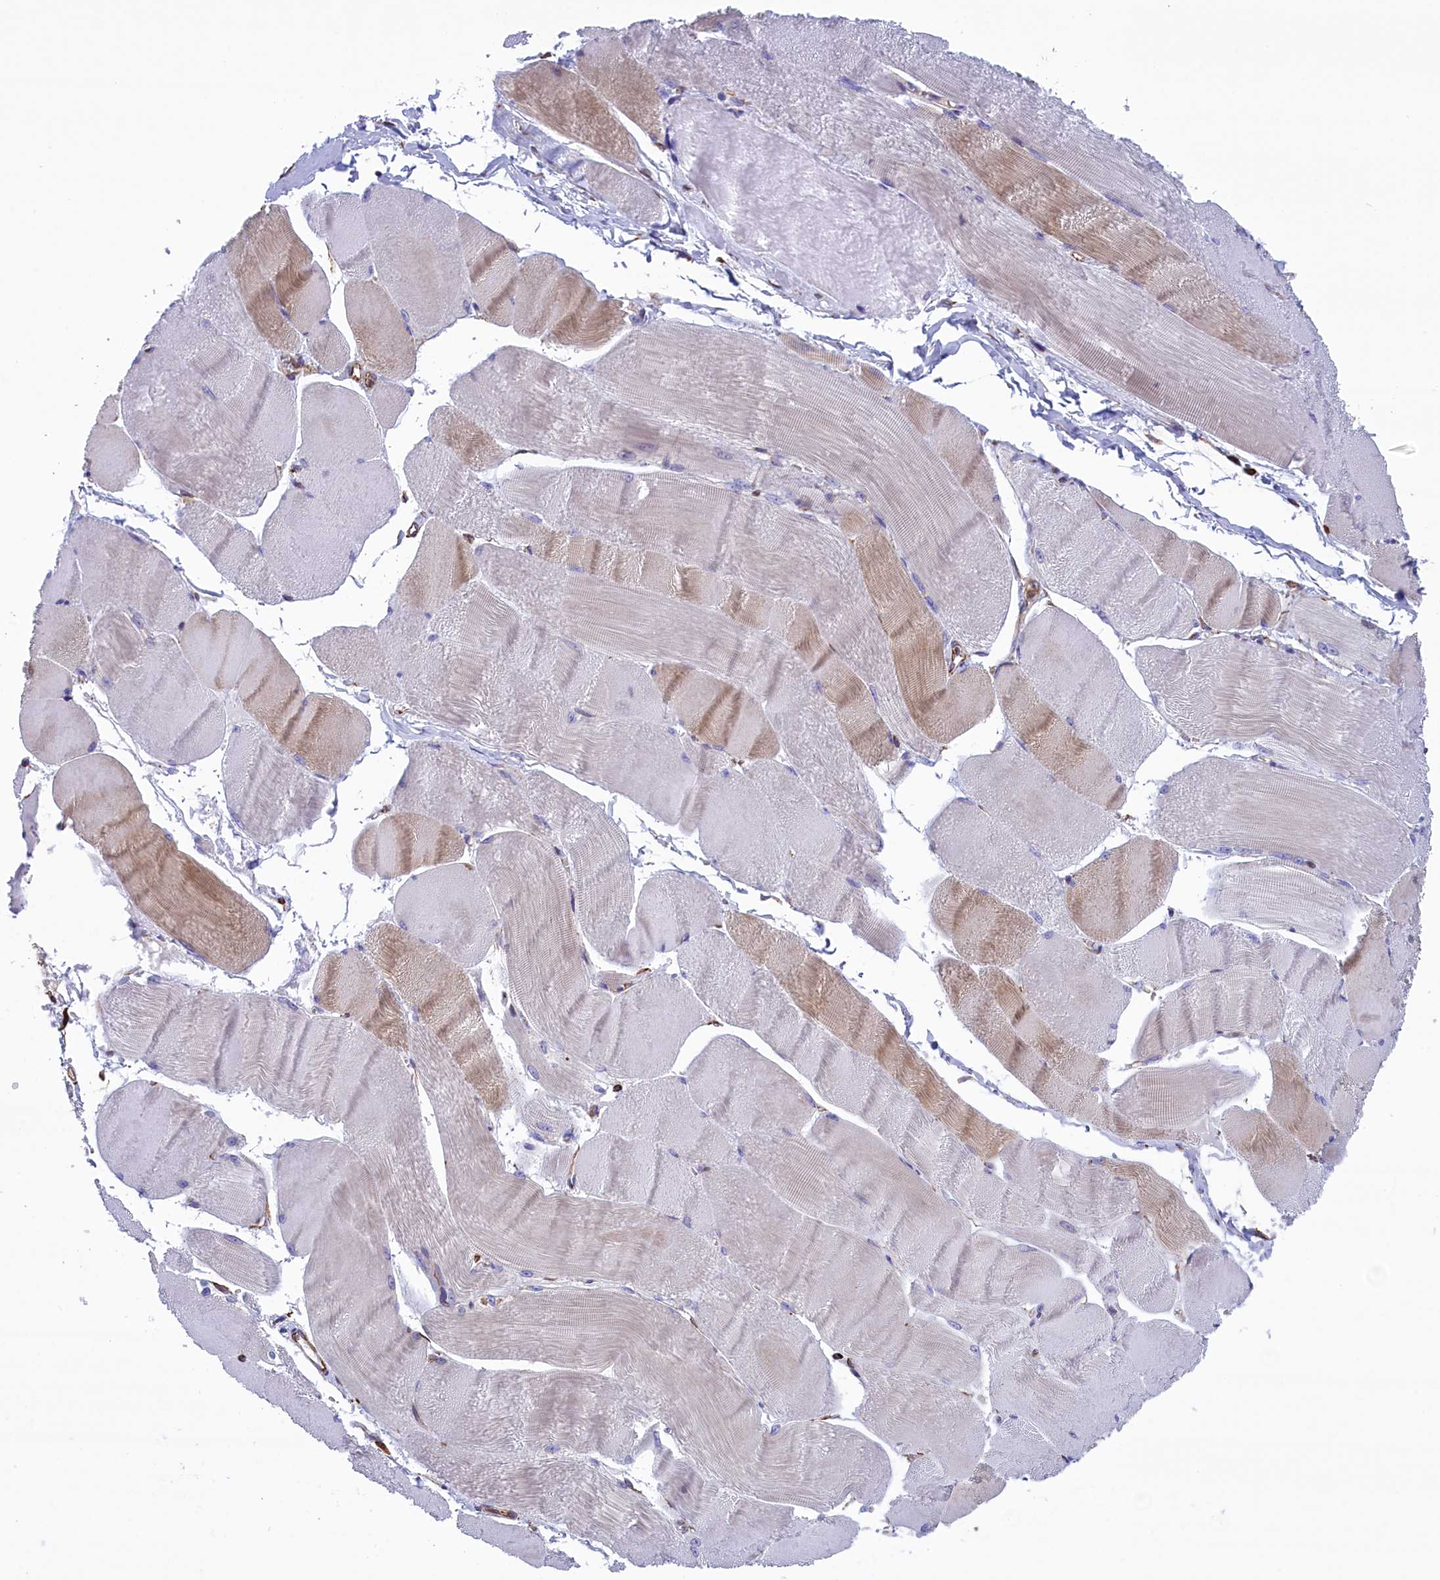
{"staining": {"intensity": "moderate", "quantity": "25%-75%", "location": "cytoplasmic/membranous"}, "tissue": "skeletal muscle", "cell_type": "Myocytes", "image_type": "normal", "snomed": [{"axis": "morphology", "description": "Normal tissue, NOS"}, {"axis": "morphology", "description": "Basal cell carcinoma"}, {"axis": "topography", "description": "Skeletal muscle"}], "caption": "Human skeletal muscle stained for a protein (brown) exhibits moderate cytoplasmic/membranous positive staining in approximately 25%-75% of myocytes.", "gene": "GATB", "patient": {"sex": "female", "age": 64}}